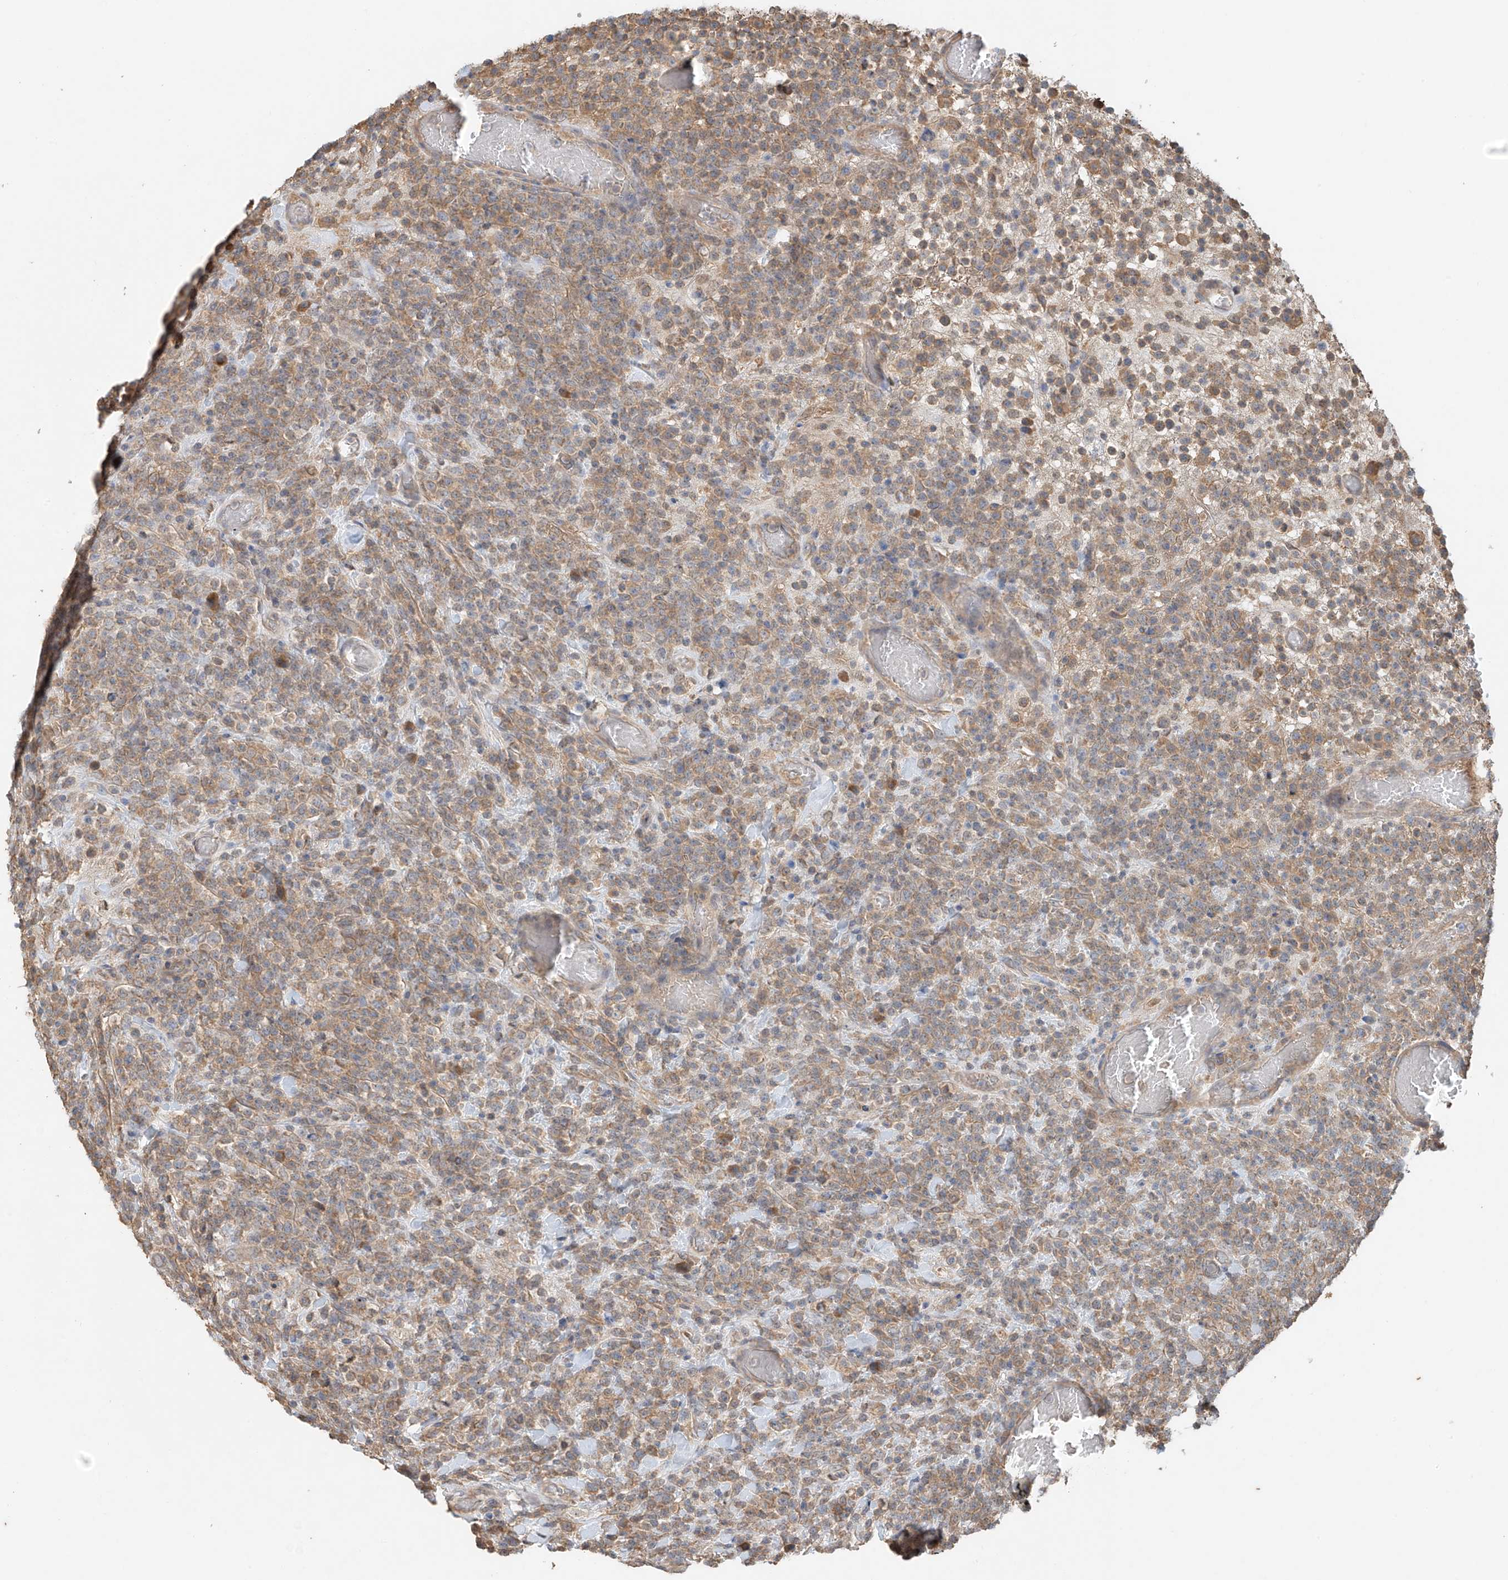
{"staining": {"intensity": "moderate", "quantity": ">75%", "location": "cytoplasmic/membranous"}, "tissue": "lymphoma", "cell_type": "Tumor cells", "image_type": "cancer", "snomed": [{"axis": "morphology", "description": "Malignant lymphoma, non-Hodgkin's type, High grade"}, {"axis": "topography", "description": "Colon"}], "caption": "A photomicrograph of human lymphoma stained for a protein reveals moderate cytoplasmic/membranous brown staining in tumor cells.", "gene": "GNB1L", "patient": {"sex": "female", "age": 53}}